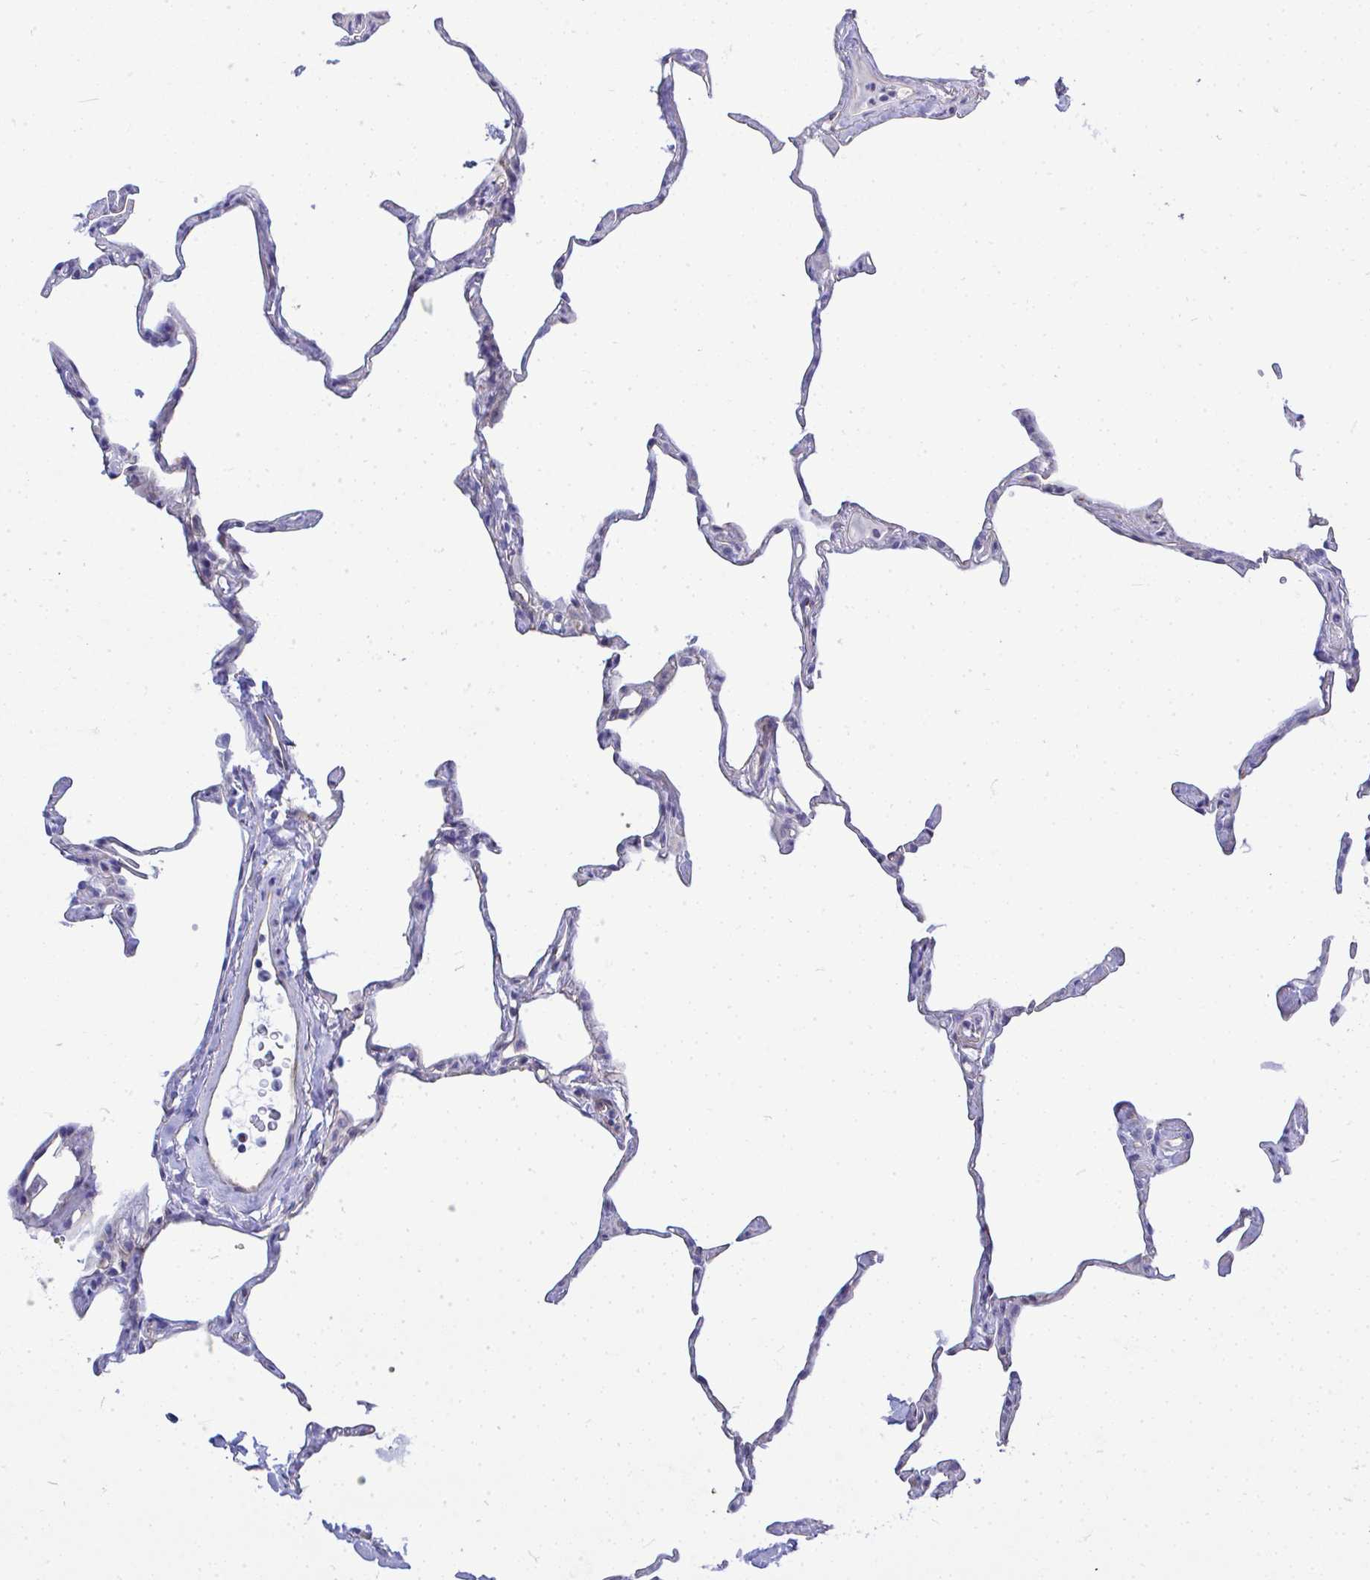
{"staining": {"intensity": "negative", "quantity": "none", "location": "none"}, "tissue": "lung", "cell_type": "Alveolar cells", "image_type": "normal", "snomed": [{"axis": "morphology", "description": "Normal tissue, NOS"}, {"axis": "topography", "description": "Lung"}], "caption": "Lung stained for a protein using immunohistochemistry demonstrates no expression alveolar cells.", "gene": "SLC25A51", "patient": {"sex": "male", "age": 65}}